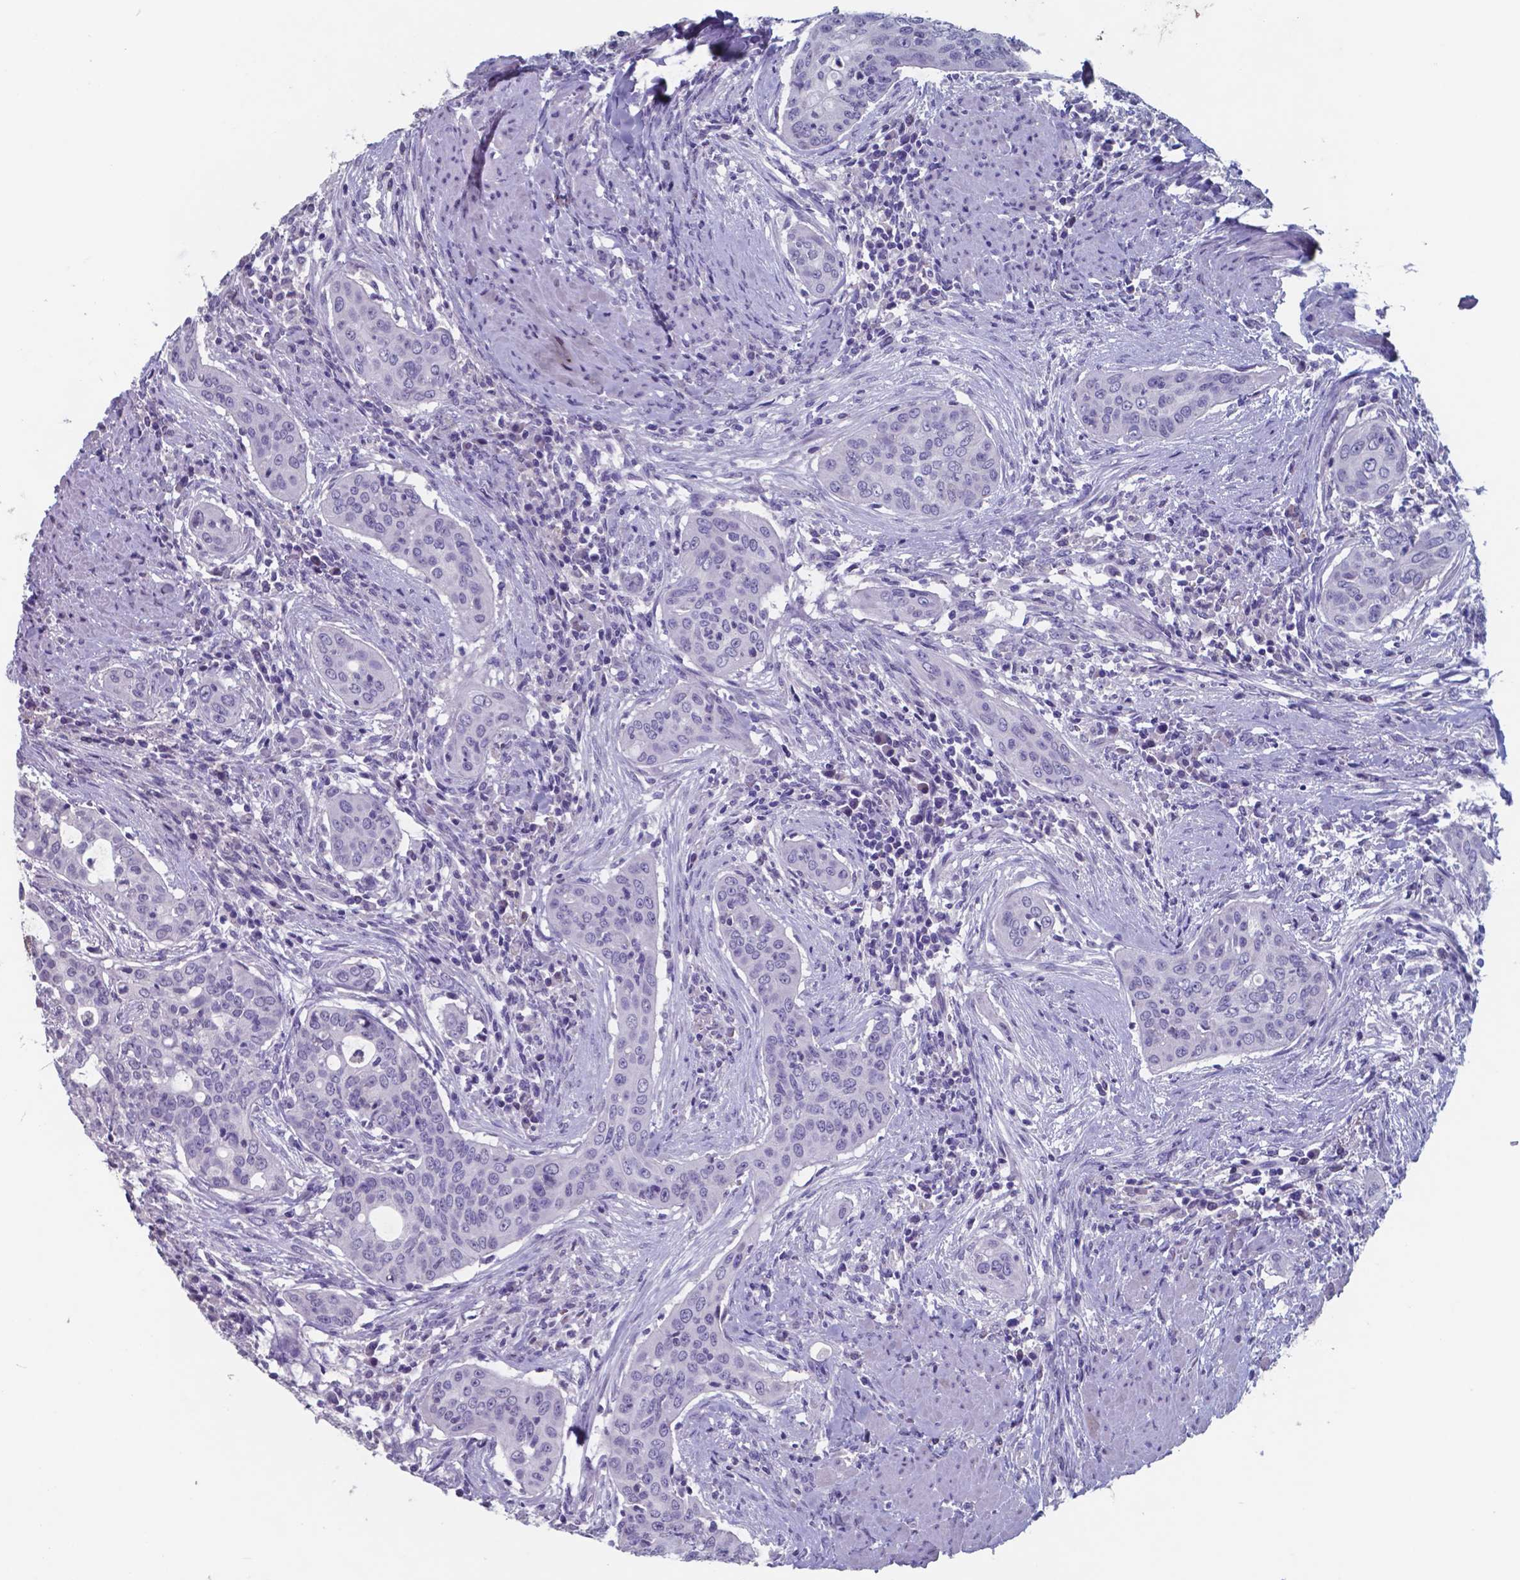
{"staining": {"intensity": "negative", "quantity": "none", "location": "none"}, "tissue": "urothelial cancer", "cell_type": "Tumor cells", "image_type": "cancer", "snomed": [{"axis": "morphology", "description": "Urothelial carcinoma, High grade"}, {"axis": "topography", "description": "Urinary bladder"}], "caption": "Immunohistochemistry histopathology image of human urothelial carcinoma (high-grade) stained for a protein (brown), which exhibits no staining in tumor cells.", "gene": "TTR", "patient": {"sex": "male", "age": 82}}